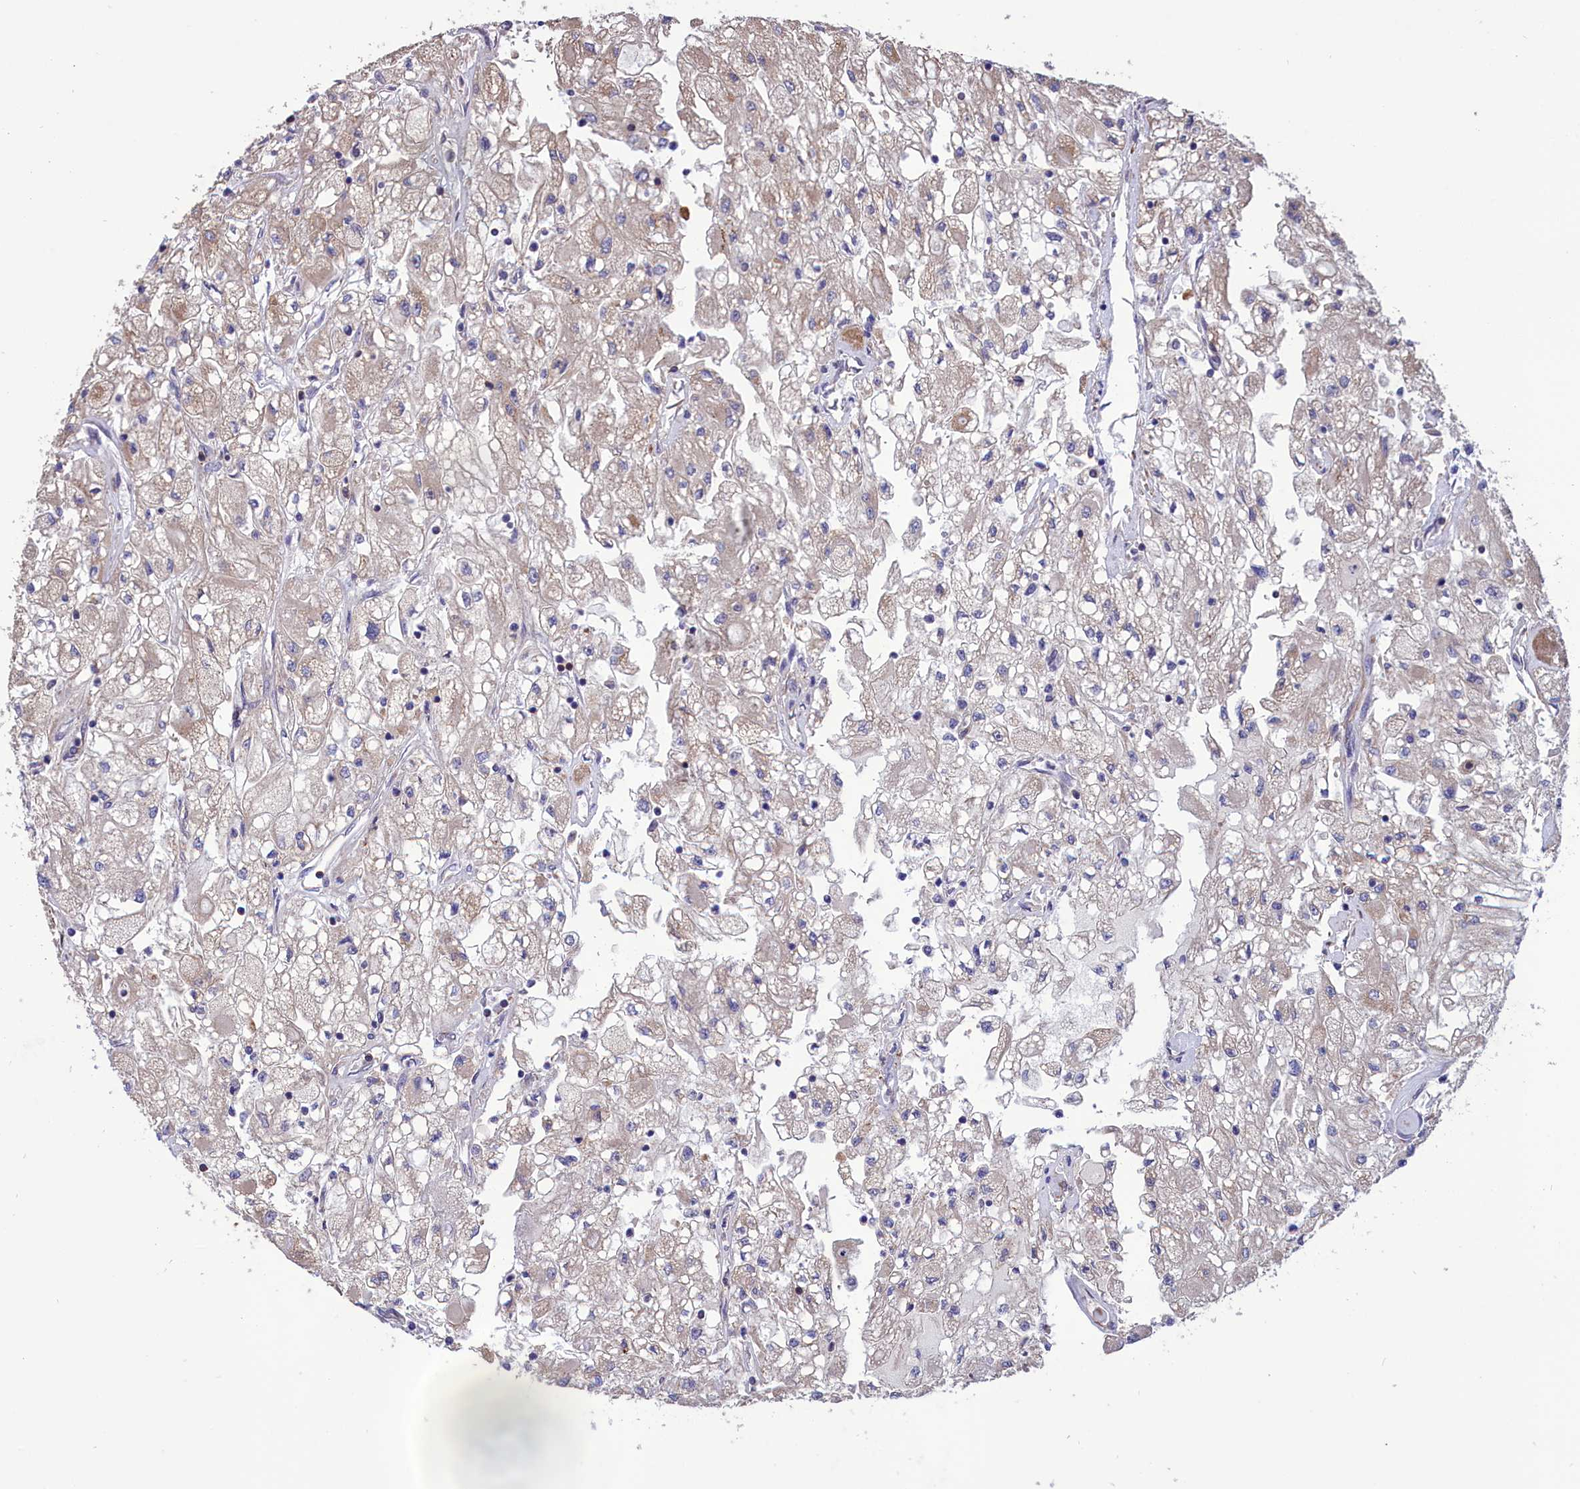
{"staining": {"intensity": "weak", "quantity": "25%-75%", "location": "cytoplasmic/membranous"}, "tissue": "renal cancer", "cell_type": "Tumor cells", "image_type": "cancer", "snomed": [{"axis": "morphology", "description": "Adenocarcinoma, NOS"}, {"axis": "topography", "description": "Kidney"}], "caption": "A photomicrograph of human renal cancer stained for a protein exhibits weak cytoplasmic/membranous brown staining in tumor cells.", "gene": "AMDHD2", "patient": {"sex": "male", "age": 80}}